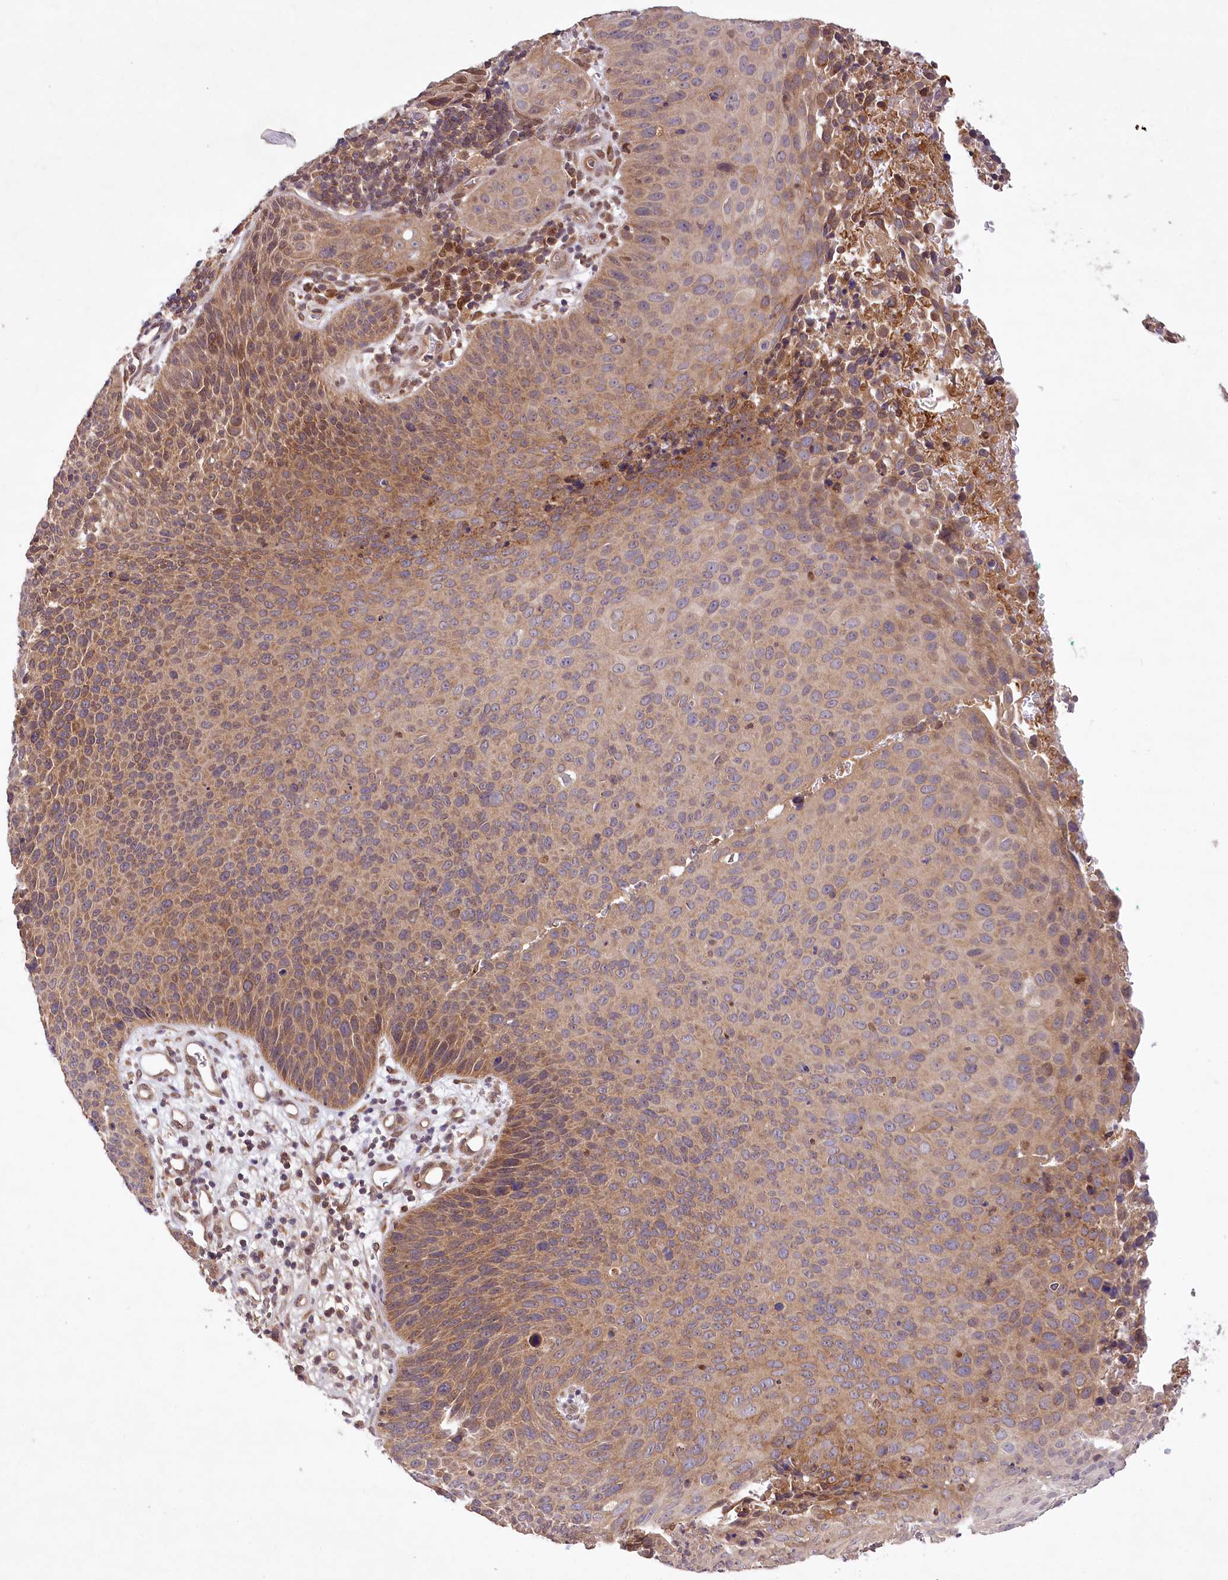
{"staining": {"intensity": "moderate", "quantity": ">75%", "location": "cytoplasmic/membranous"}, "tissue": "cervical cancer", "cell_type": "Tumor cells", "image_type": "cancer", "snomed": [{"axis": "morphology", "description": "Squamous cell carcinoma, NOS"}, {"axis": "topography", "description": "Cervix"}], "caption": "Cervical squamous cell carcinoma stained for a protein (brown) reveals moderate cytoplasmic/membranous positive staining in approximately >75% of tumor cells.", "gene": "LSS", "patient": {"sex": "female", "age": 55}}